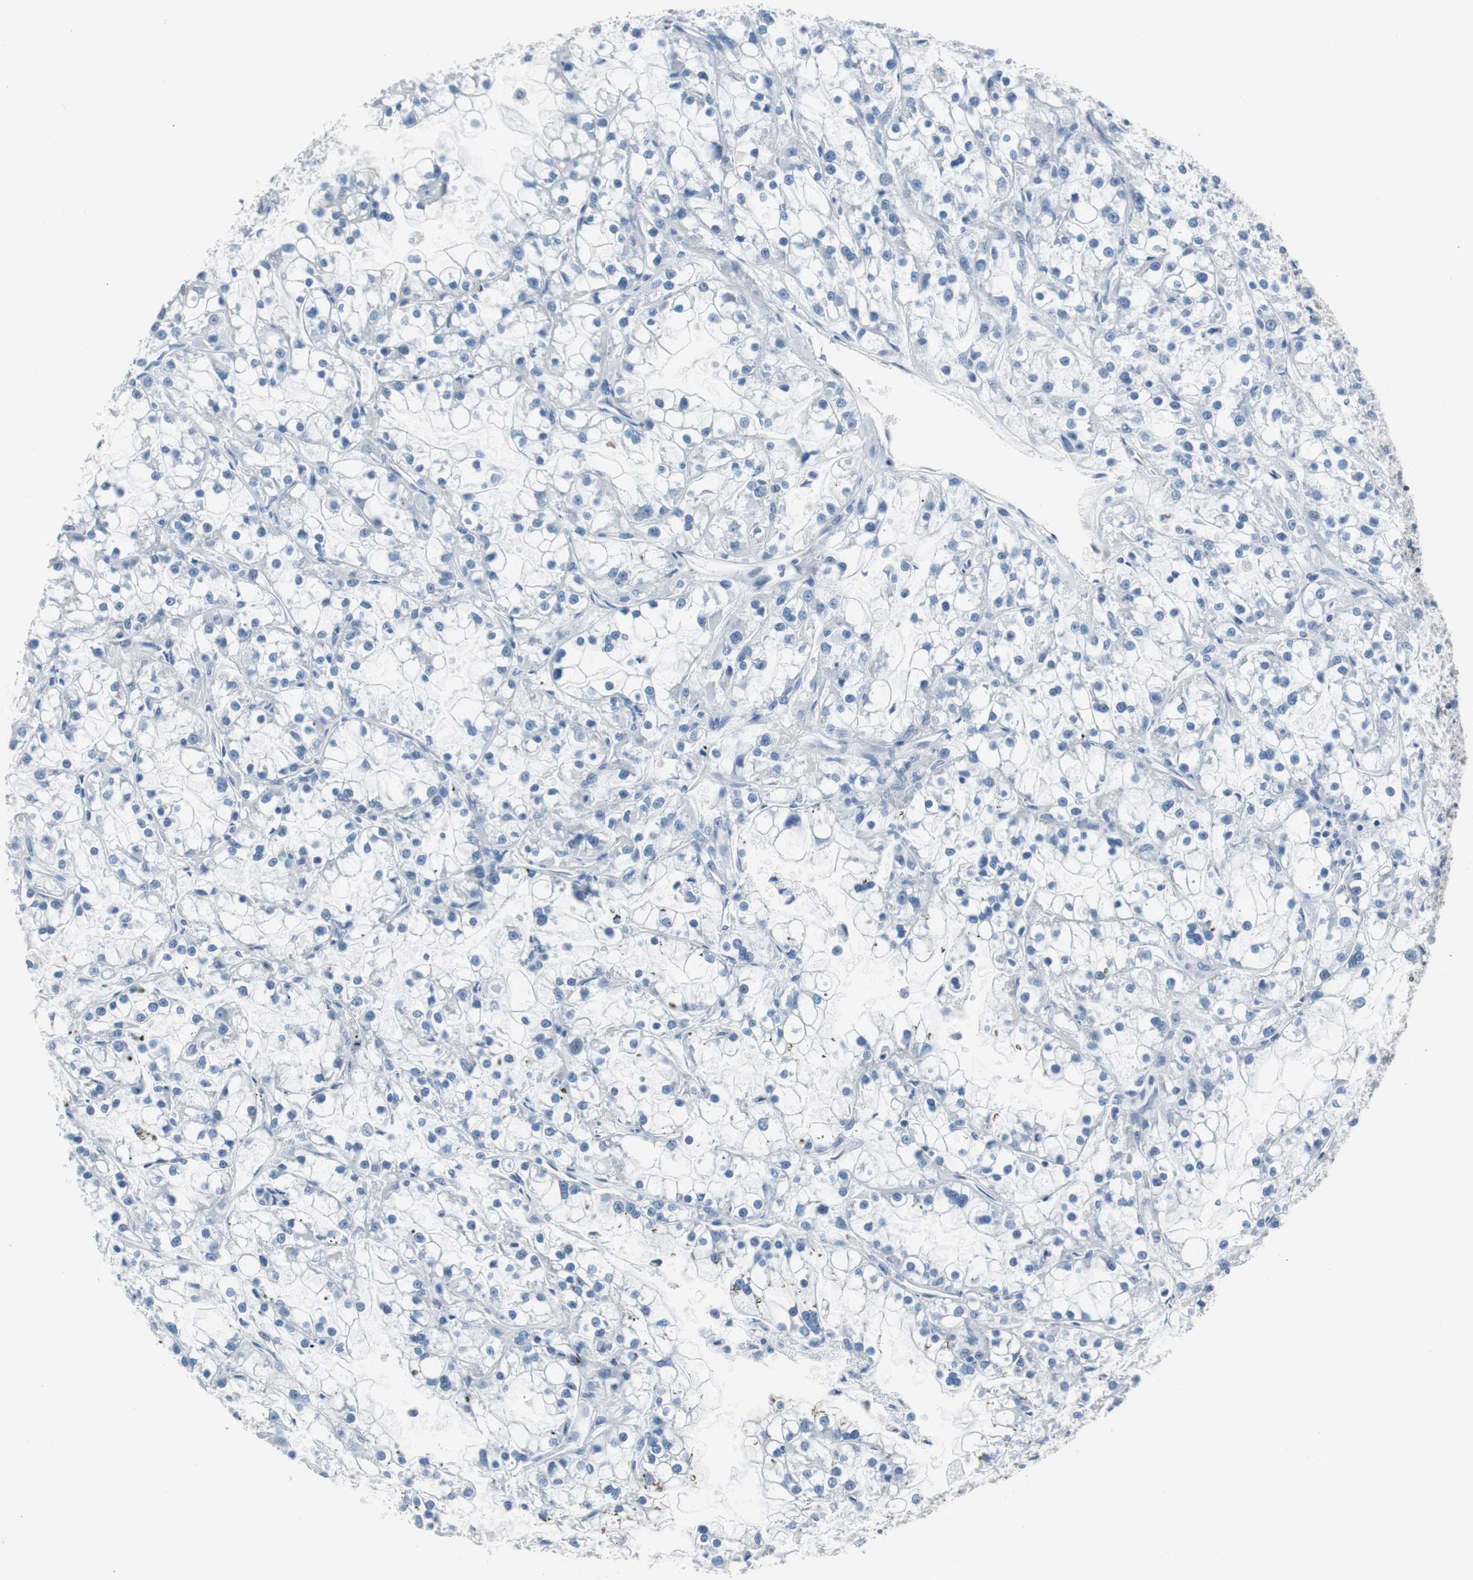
{"staining": {"intensity": "negative", "quantity": "none", "location": "none"}, "tissue": "renal cancer", "cell_type": "Tumor cells", "image_type": "cancer", "snomed": [{"axis": "morphology", "description": "Adenocarcinoma, NOS"}, {"axis": "topography", "description": "Kidney"}], "caption": "The histopathology image reveals no staining of tumor cells in renal cancer (adenocarcinoma).", "gene": "KIF3B", "patient": {"sex": "female", "age": 52}}